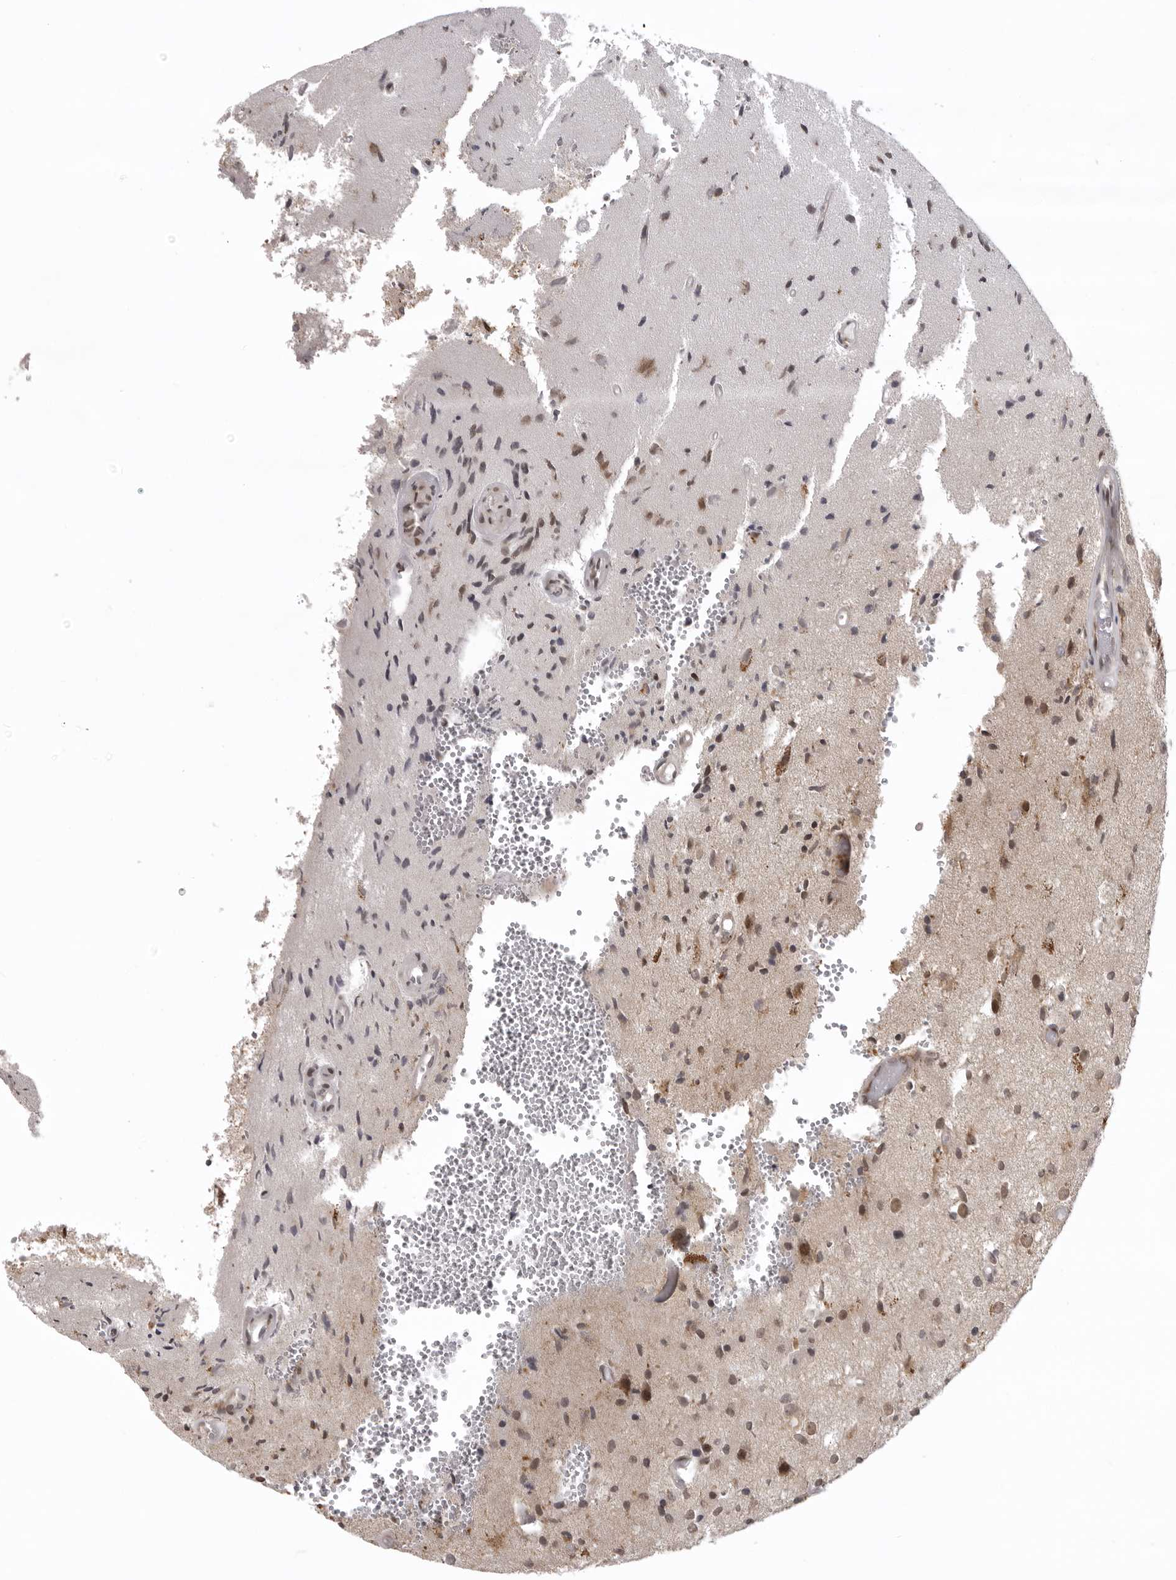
{"staining": {"intensity": "moderate", "quantity": ">75%", "location": "nuclear"}, "tissue": "glioma", "cell_type": "Tumor cells", "image_type": "cancer", "snomed": [{"axis": "morphology", "description": "Normal tissue, NOS"}, {"axis": "morphology", "description": "Glioma, malignant, High grade"}, {"axis": "topography", "description": "Cerebral cortex"}], "caption": "A medium amount of moderate nuclear staining is identified in approximately >75% of tumor cells in glioma tissue.", "gene": "C1orf109", "patient": {"sex": "male", "age": 77}}